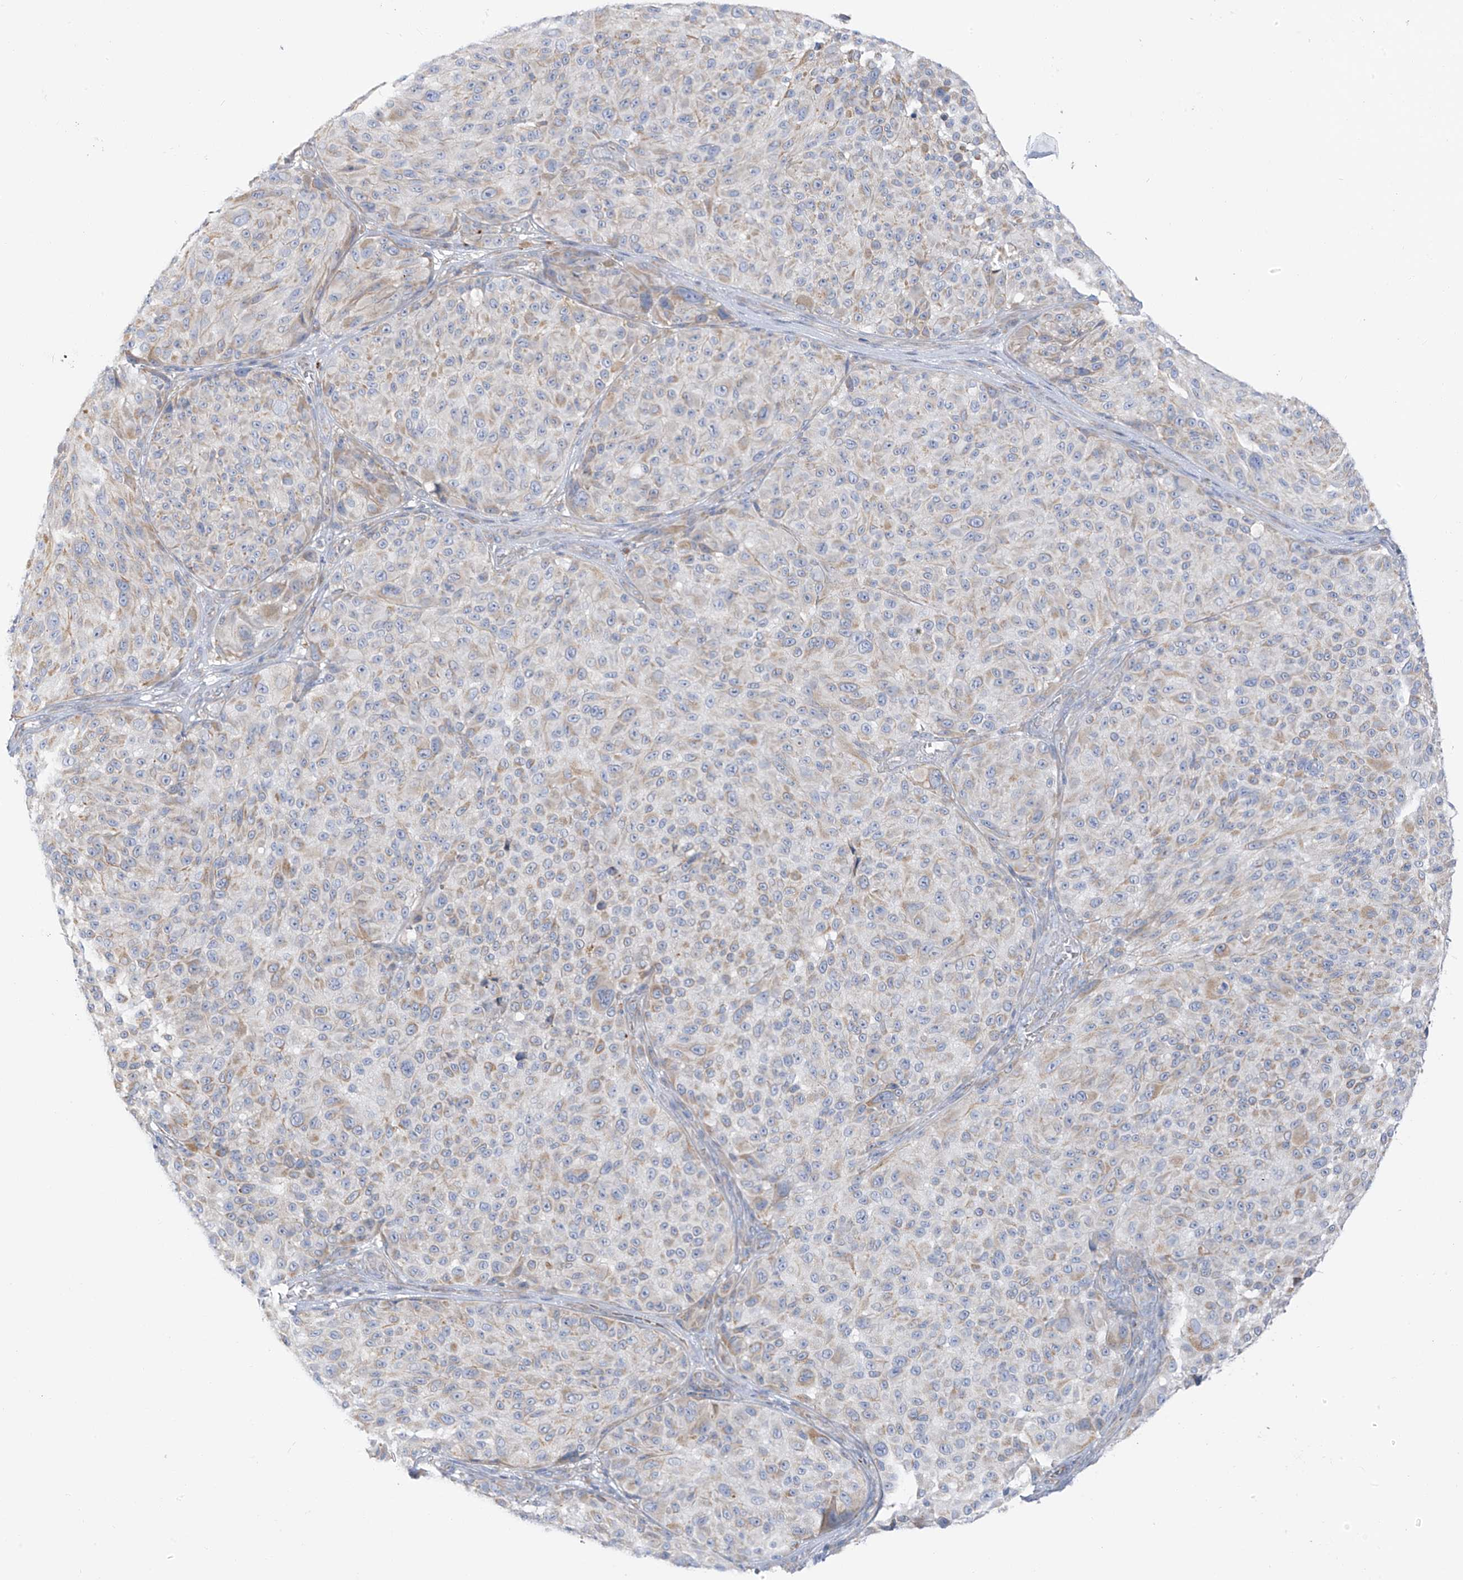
{"staining": {"intensity": "weak", "quantity": "<25%", "location": "cytoplasmic/membranous"}, "tissue": "melanoma", "cell_type": "Tumor cells", "image_type": "cancer", "snomed": [{"axis": "morphology", "description": "Malignant melanoma, NOS"}, {"axis": "topography", "description": "Skin"}], "caption": "Immunohistochemical staining of human malignant melanoma shows no significant expression in tumor cells.", "gene": "TAL2", "patient": {"sex": "male", "age": 83}}